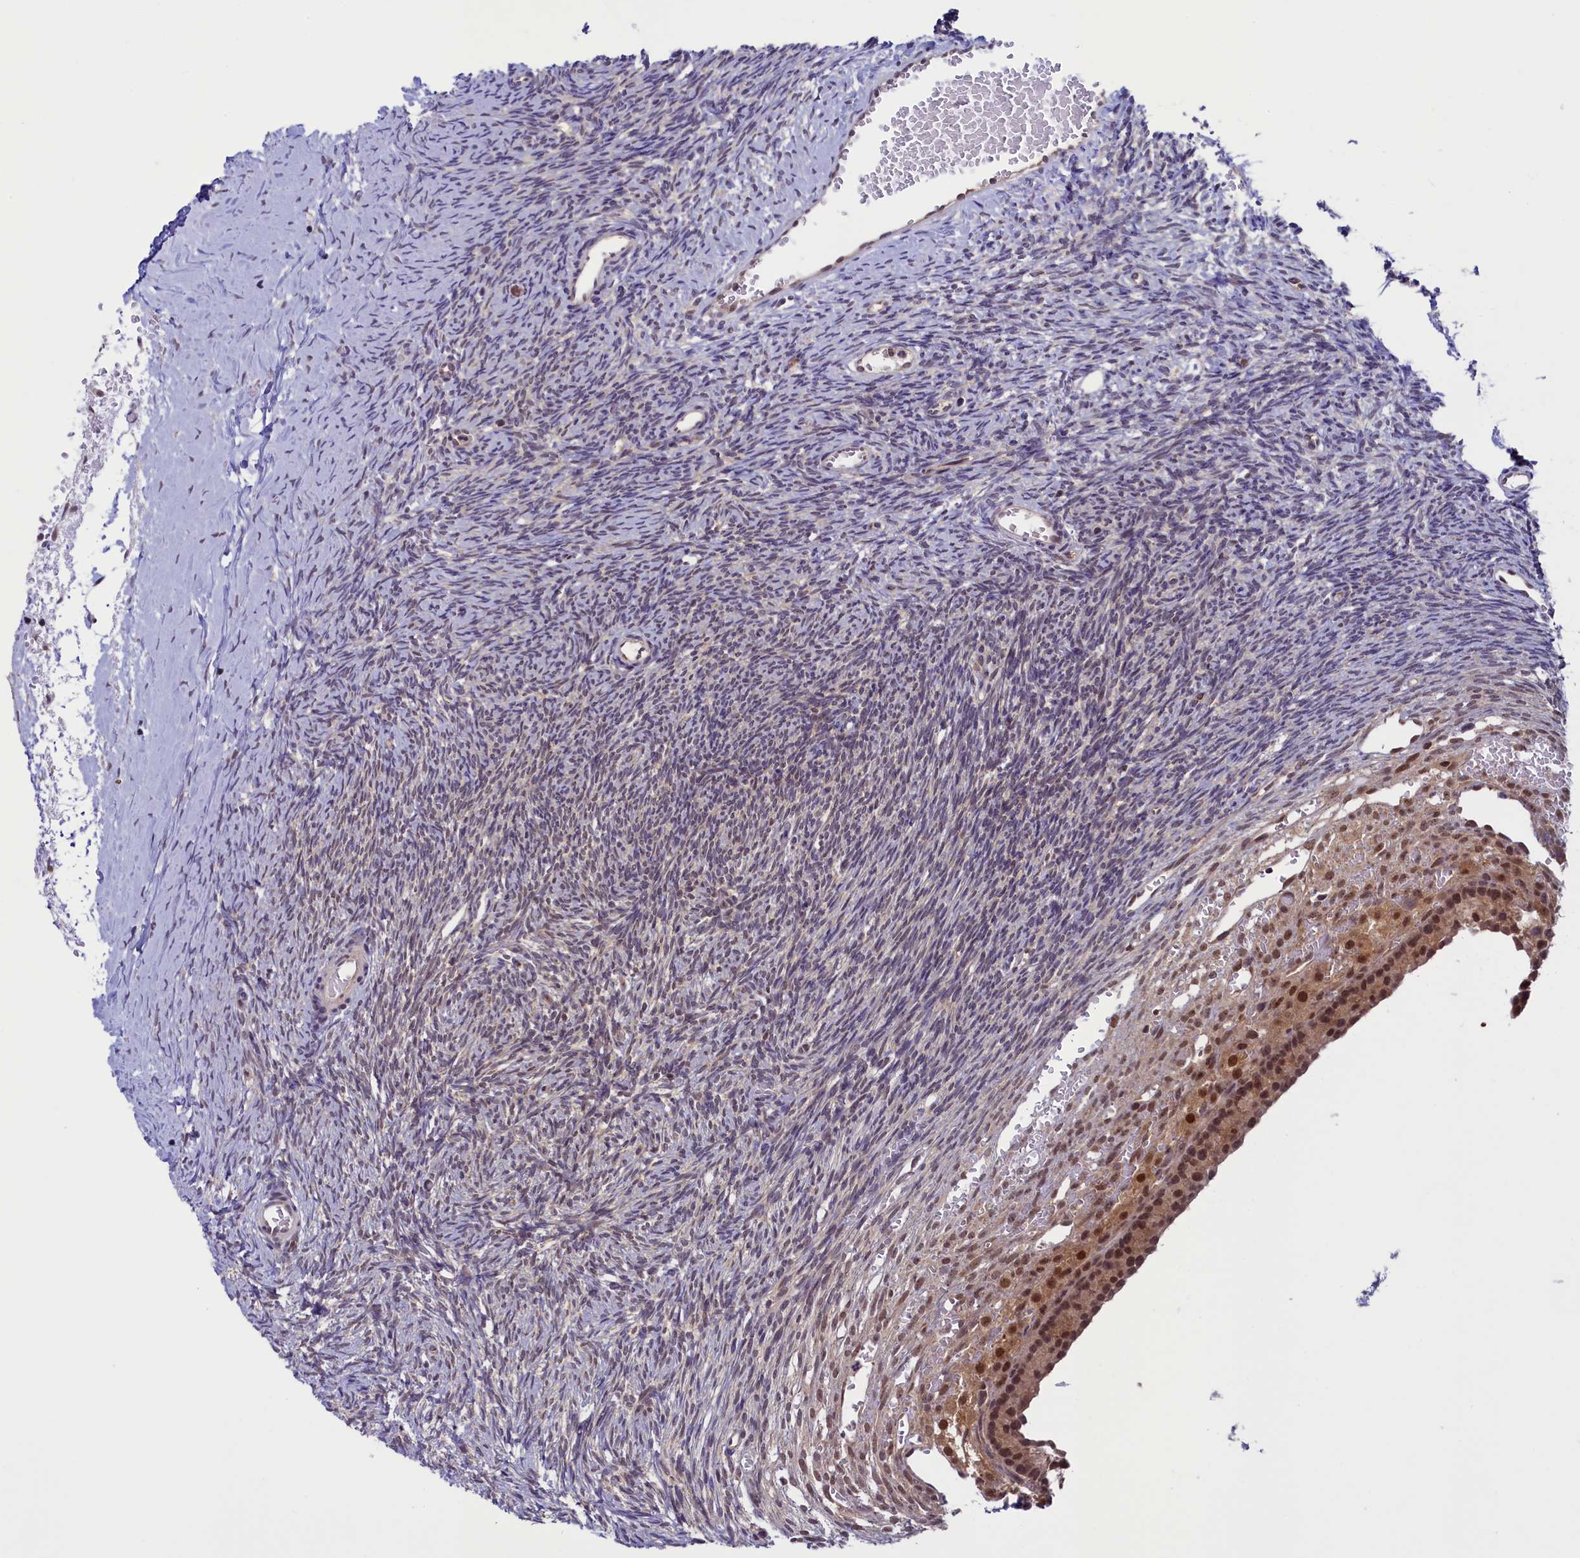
{"staining": {"intensity": "weak", "quantity": "<25%", "location": "nuclear"}, "tissue": "ovary", "cell_type": "Ovarian stroma cells", "image_type": "normal", "snomed": [{"axis": "morphology", "description": "Normal tissue, NOS"}, {"axis": "topography", "description": "Ovary"}], "caption": "Normal ovary was stained to show a protein in brown. There is no significant staining in ovarian stroma cells. (Stains: DAB (3,3'-diaminobenzidine) immunohistochemistry (IHC) with hematoxylin counter stain, Microscopy: brightfield microscopy at high magnification).", "gene": "SLC7A6OS", "patient": {"sex": "female", "age": 39}}